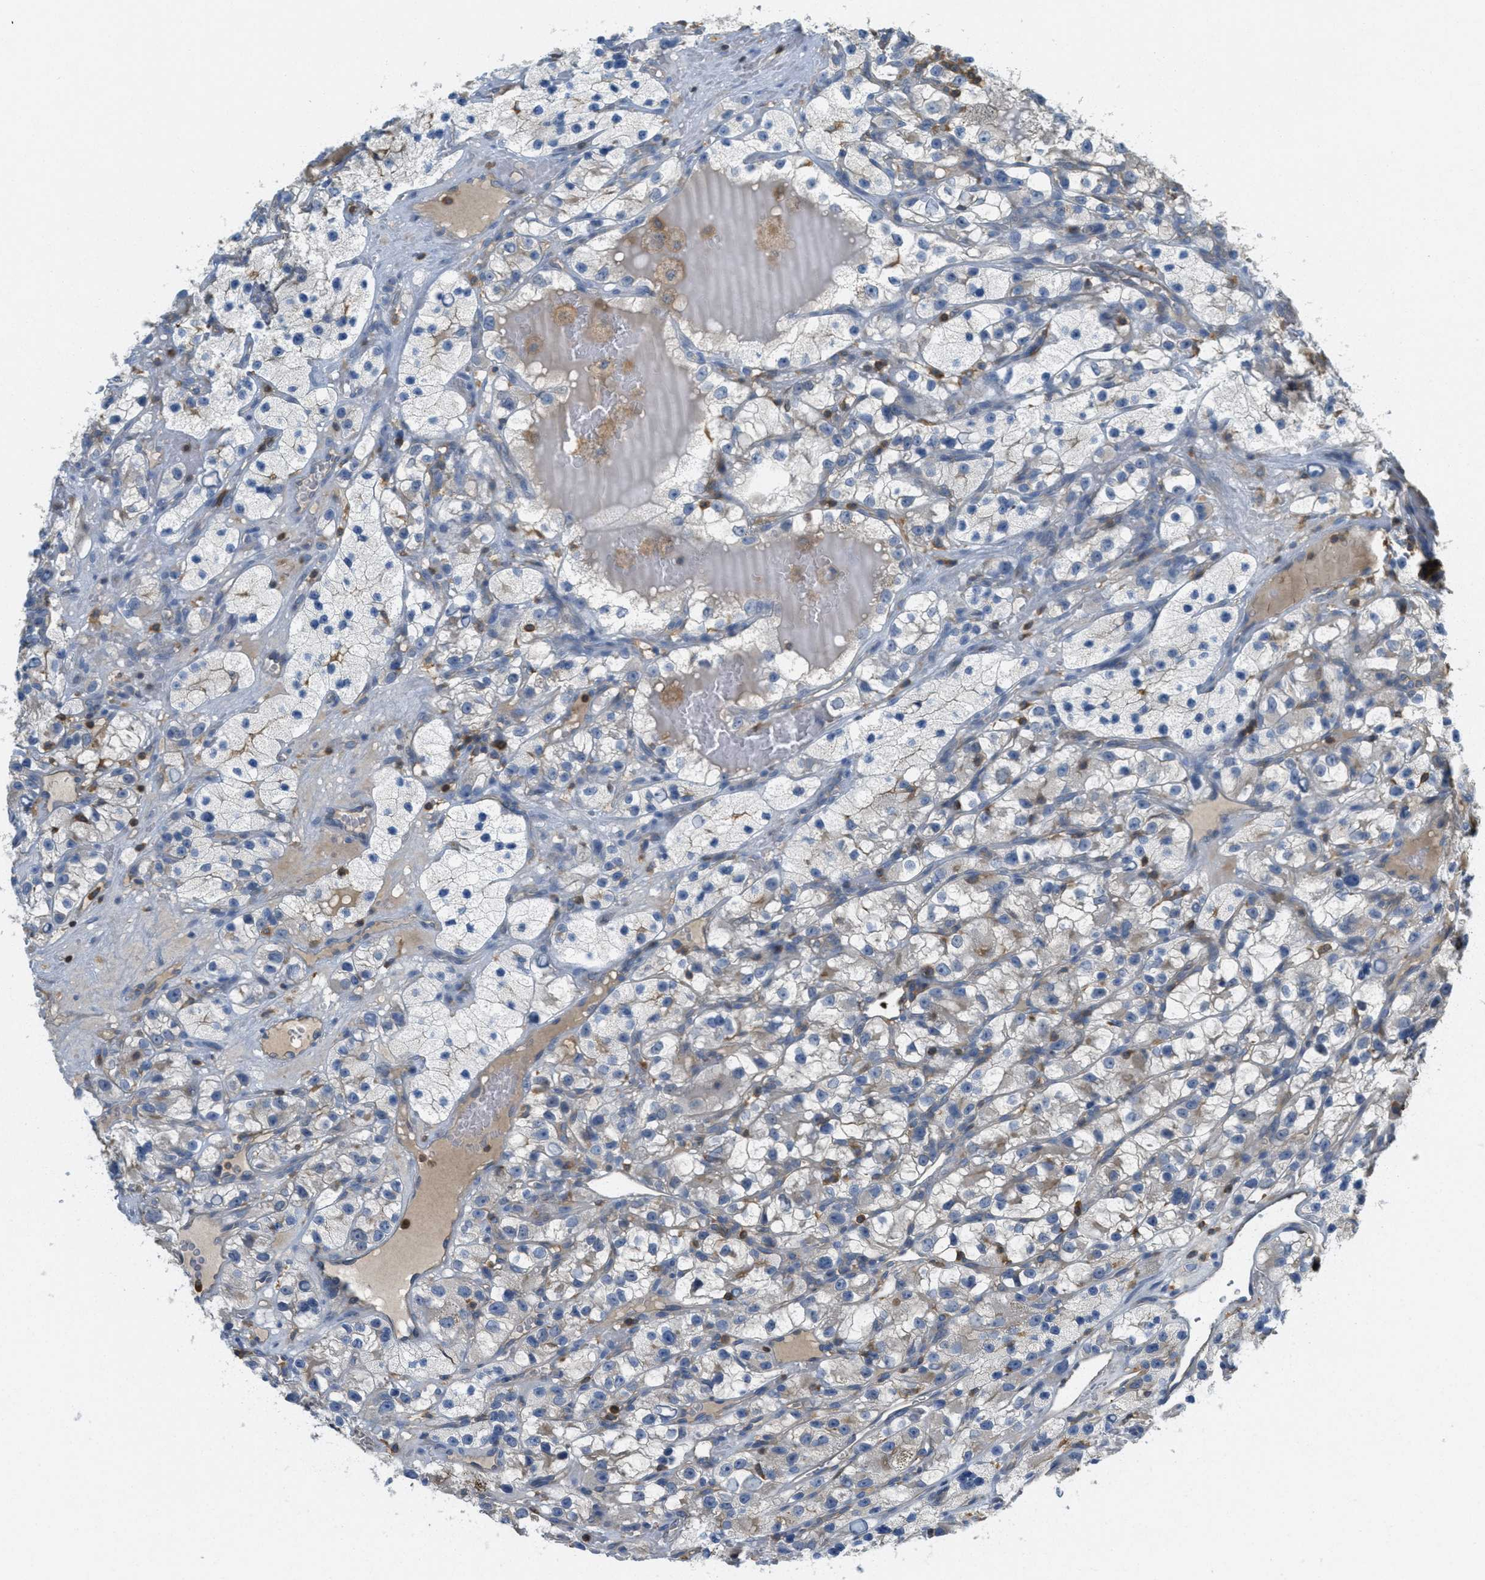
{"staining": {"intensity": "weak", "quantity": "<25%", "location": "cytoplasmic/membranous"}, "tissue": "renal cancer", "cell_type": "Tumor cells", "image_type": "cancer", "snomed": [{"axis": "morphology", "description": "Adenocarcinoma, NOS"}, {"axis": "topography", "description": "Kidney"}], "caption": "IHC photomicrograph of neoplastic tissue: adenocarcinoma (renal) stained with DAB exhibits no significant protein expression in tumor cells.", "gene": "GRIK2", "patient": {"sex": "female", "age": 57}}